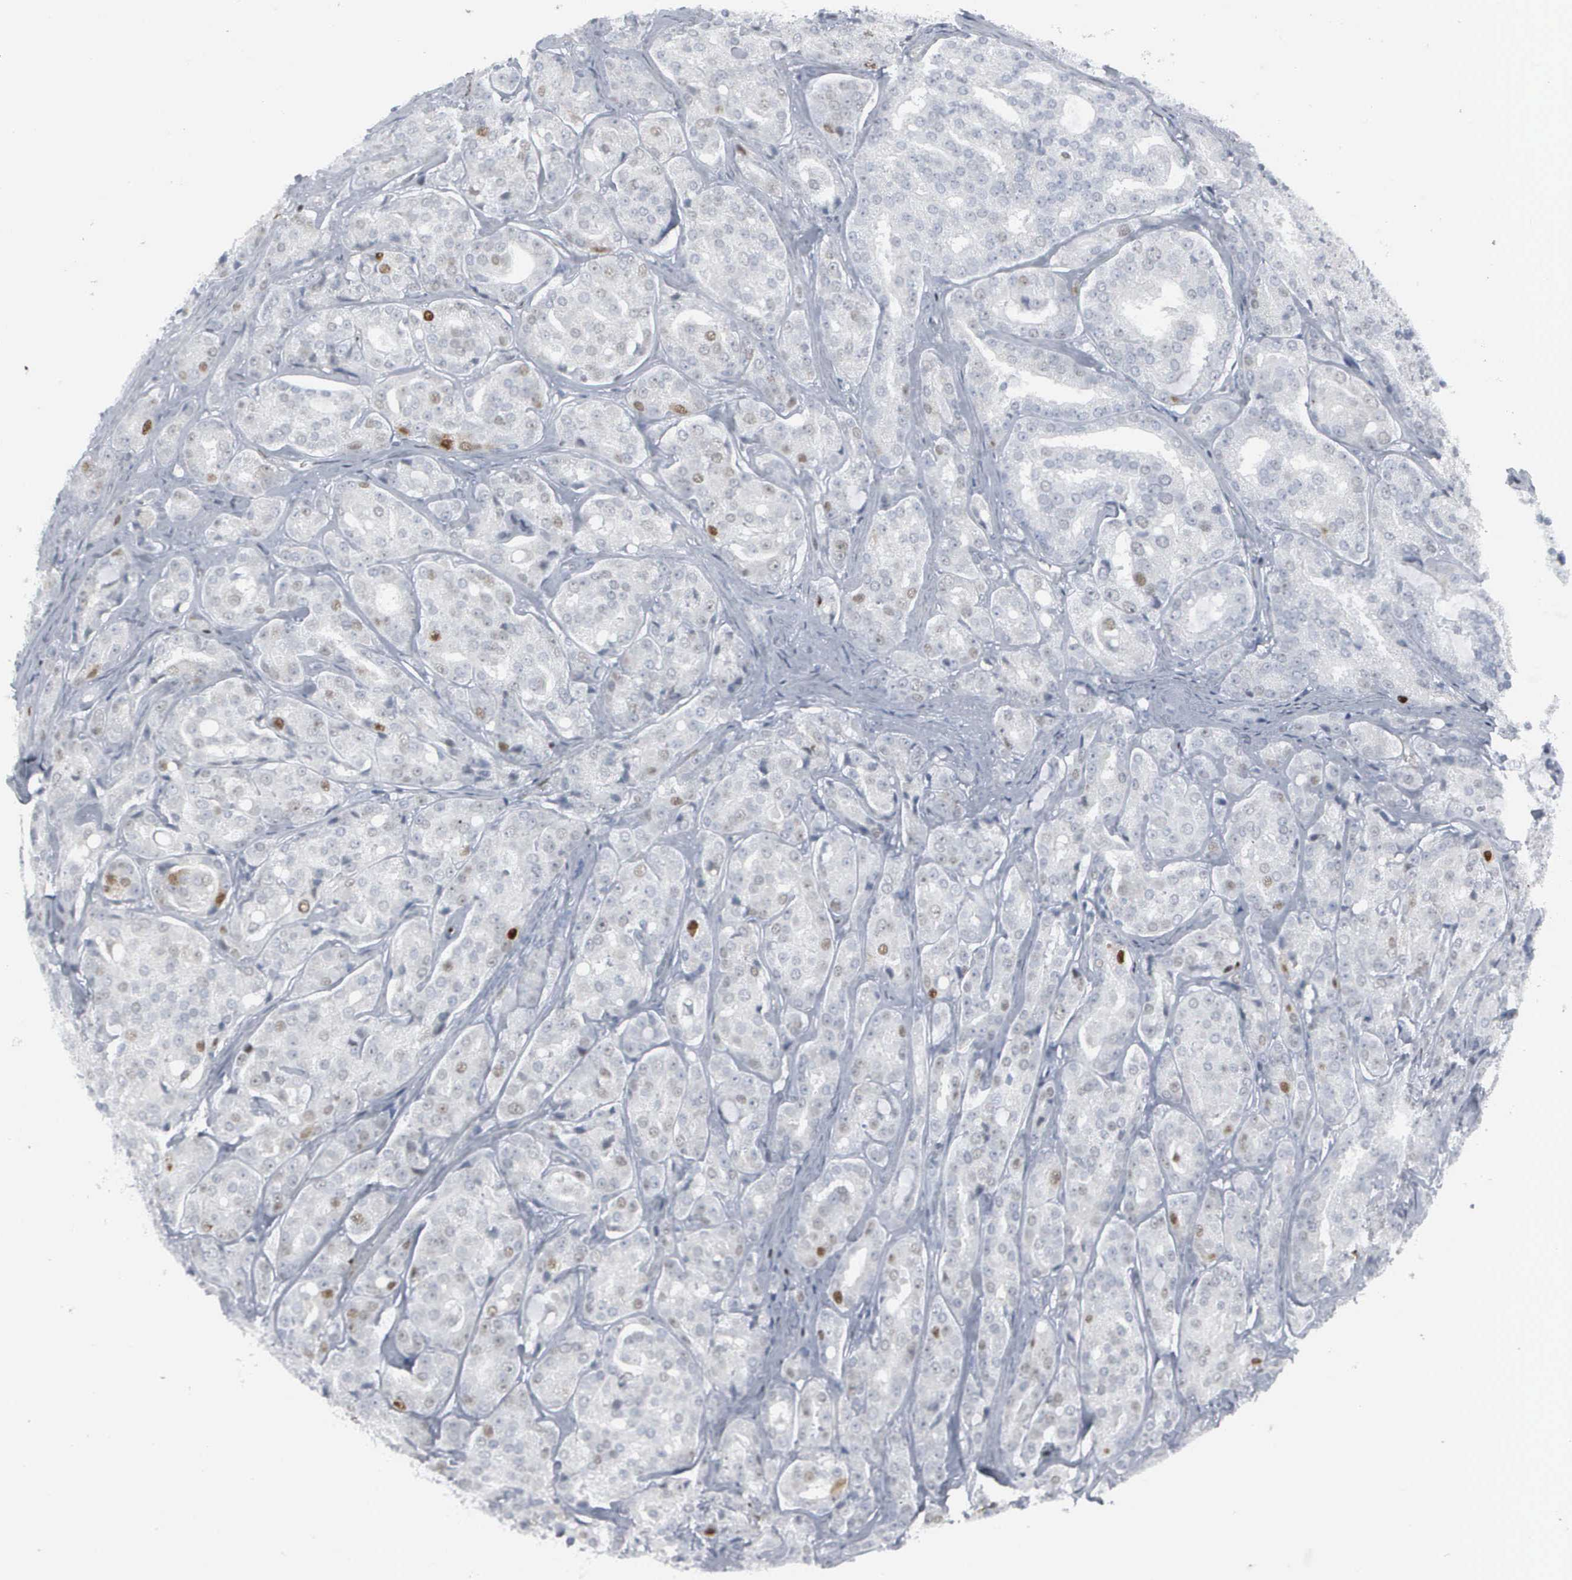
{"staining": {"intensity": "weak", "quantity": "<25%", "location": "nuclear"}, "tissue": "prostate cancer", "cell_type": "Tumor cells", "image_type": "cancer", "snomed": [{"axis": "morphology", "description": "Adenocarcinoma, High grade"}, {"axis": "topography", "description": "Prostate"}], "caption": "Immunohistochemistry (IHC) of prostate cancer displays no positivity in tumor cells.", "gene": "CCND3", "patient": {"sex": "male", "age": 64}}